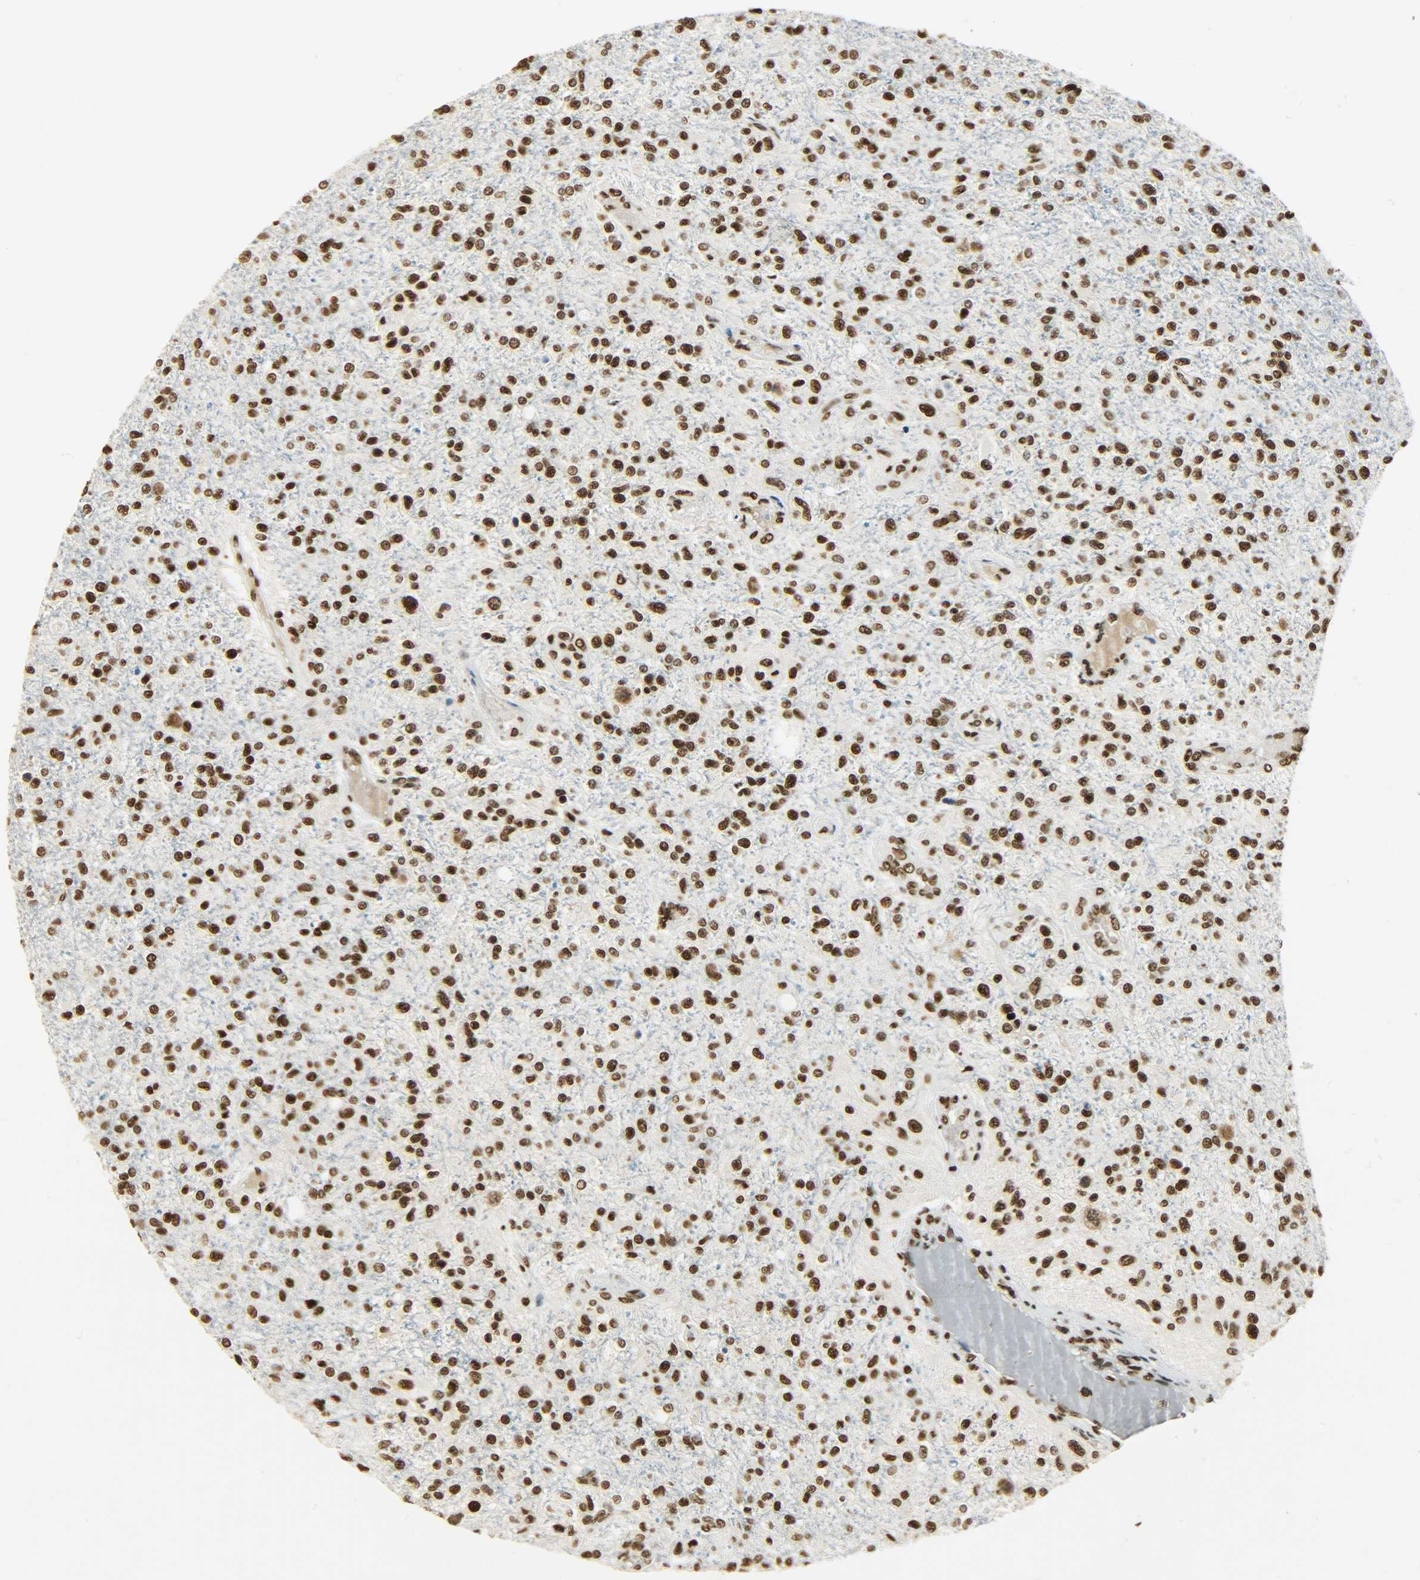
{"staining": {"intensity": "strong", "quantity": ">75%", "location": "nuclear"}, "tissue": "glioma", "cell_type": "Tumor cells", "image_type": "cancer", "snomed": [{"axis": "morphology", "description": "Glioma, malignant, High grade"}, {"axis": "topography", "description": "Cerebral cortex"}], "caption": "A brown stain highlights strong nuclear positivity of a protein in human glioma tumor cells. (IHC, brightfield microscopy, high magnification).", "gene": "KHDRBS1", "patient": {"sex": "male", "age": 76}}